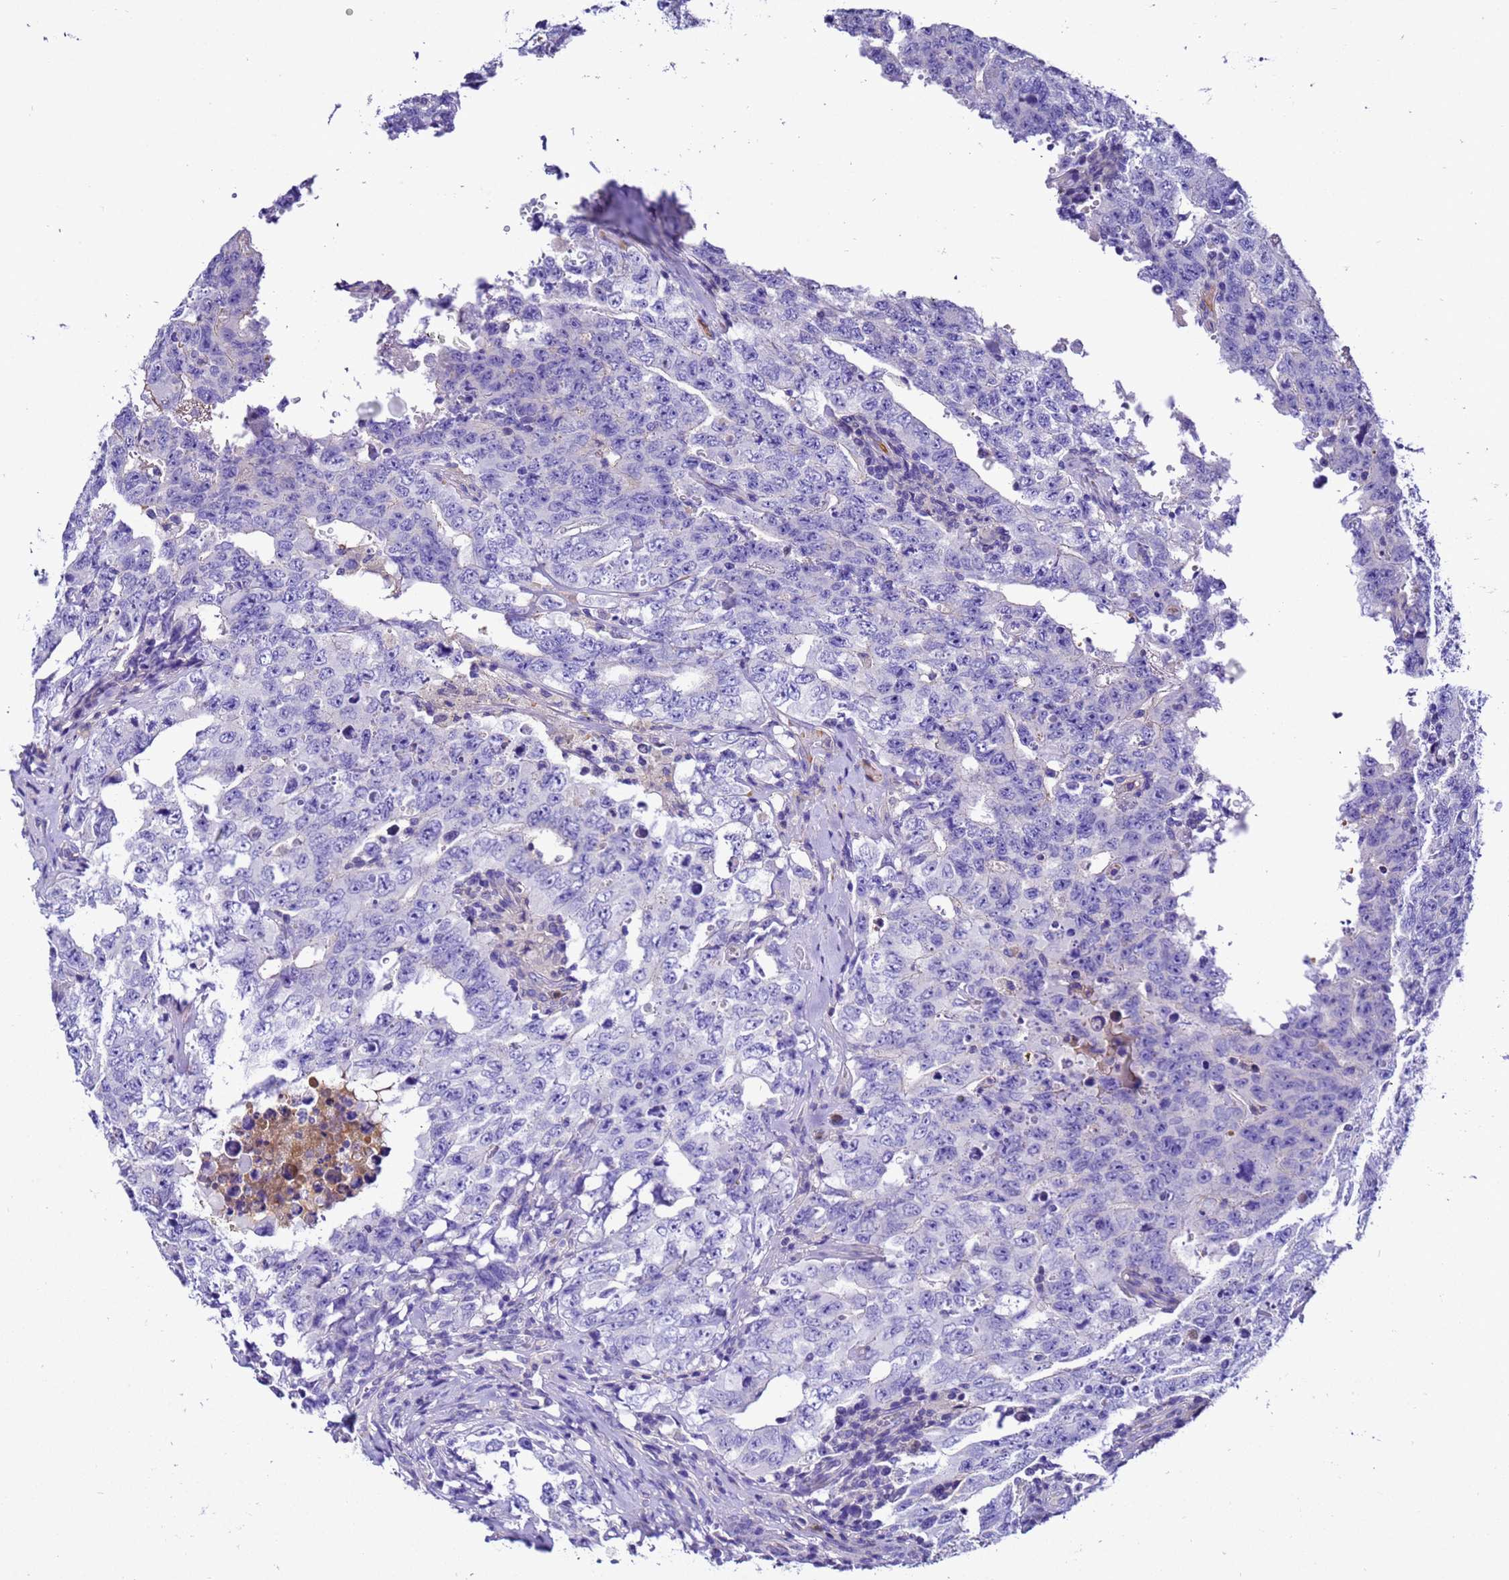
{"staining": {"intensity": "negative", "quantity": "none", "location": "none"}, "tissue": "testis cancer", "cell_type": "Tumor cells", "image_type": "cancer", "snomed": [{"axis": "morphology", "description": "Carcinoma, Embryonal, NOS"}, {"axis": "topography", "description": "Testis"}], "caption": "Tumor cells are negative for brown protein staining in testis cancer.", "gene": "UGT2A1", "patient": {"sex": "male", "age": 26}}